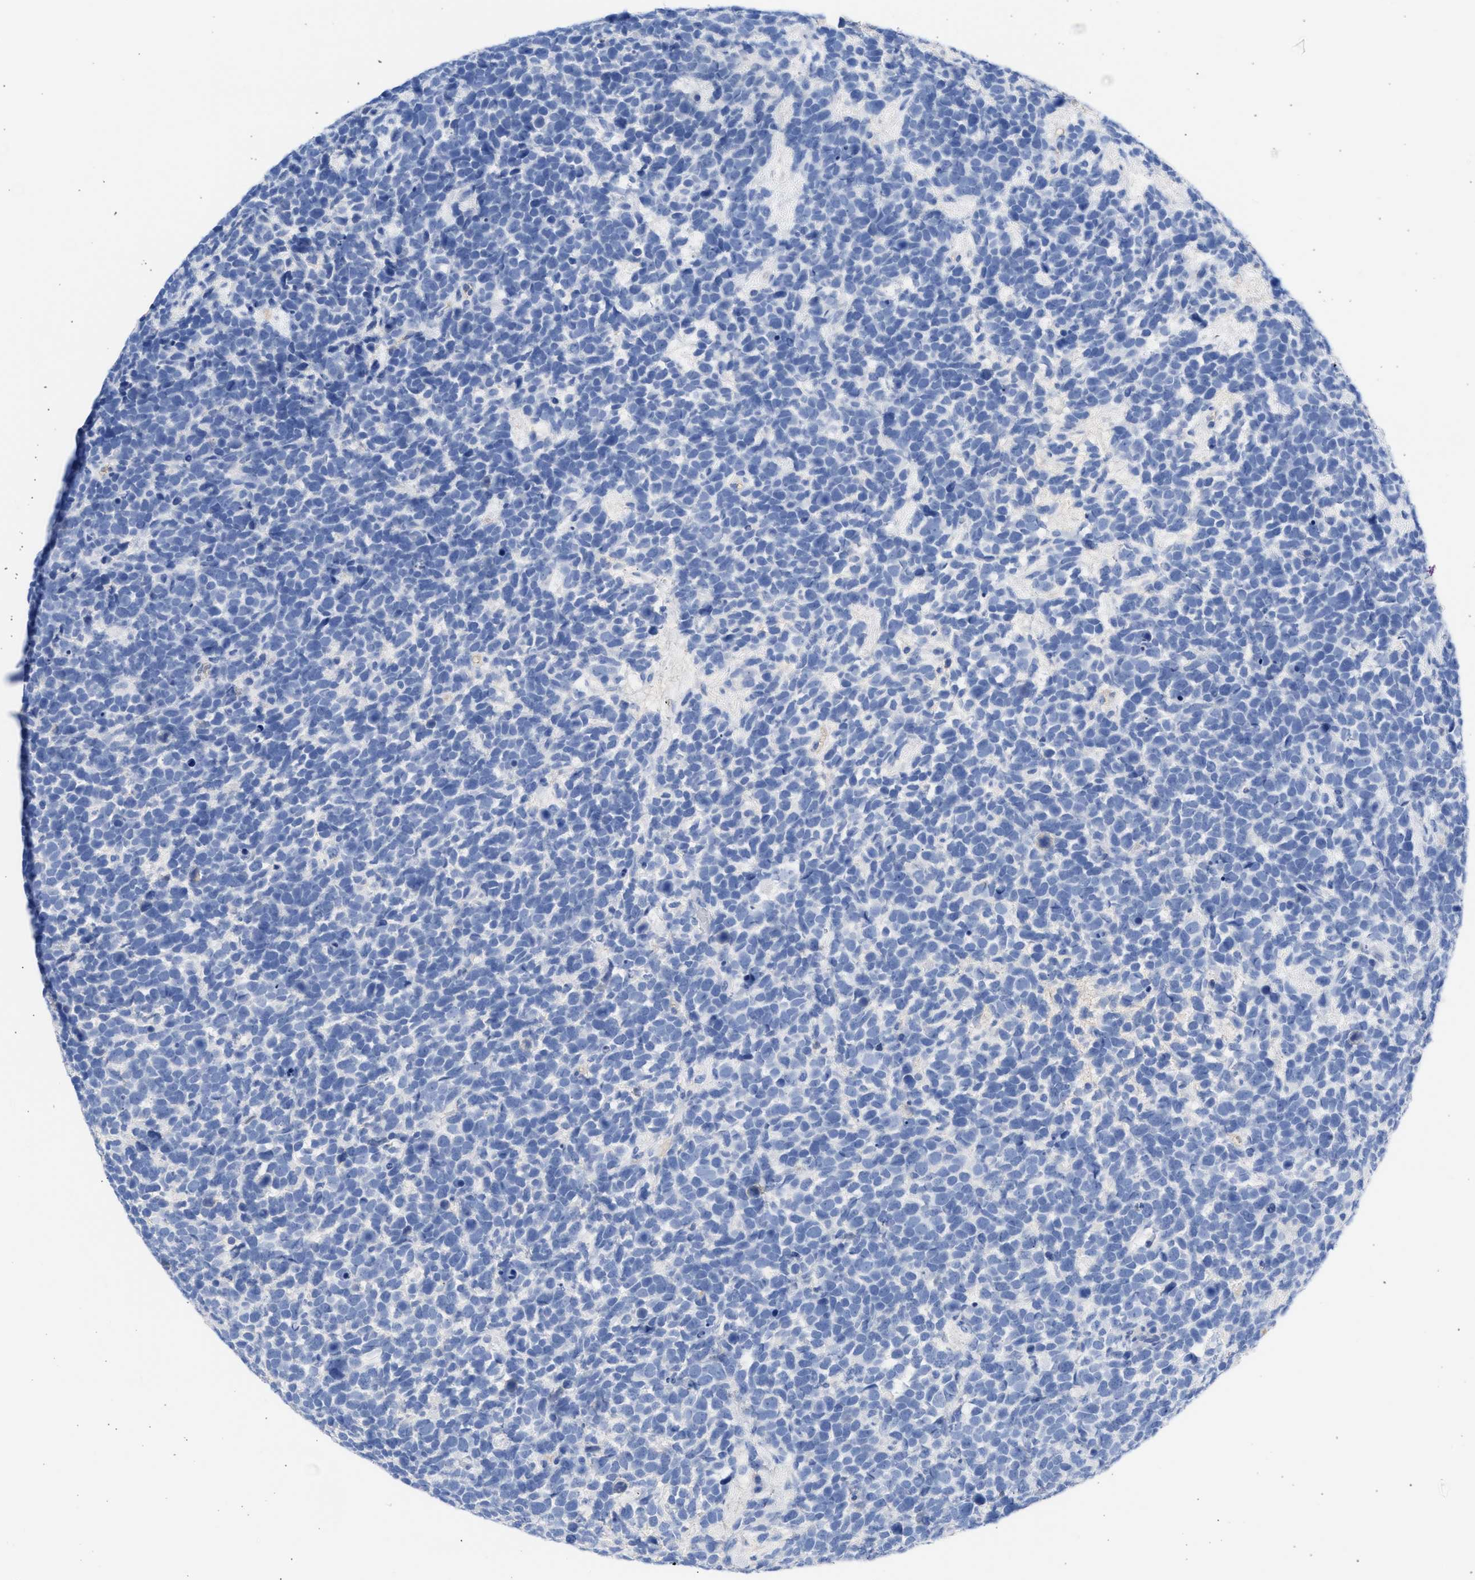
{"staining": {"intensity": "negative", "quantity": "none", "location": "none"}, "tissue": "urothelial cancer", "cell_type": "Tumor cells", "image_type": "cancer", "snomed": [{"axis": "morphology", "description": "Urothelial carcinoma, High grade"}, {"axis": "topography", "description": "Urinary bladder"}], "caption": "A micrograph of human urothelial carcinoma (high-grade) is negative for staining in tumor cells.", "gene": "RSPH1", "patient": {"sex": "female", "age": 82}}